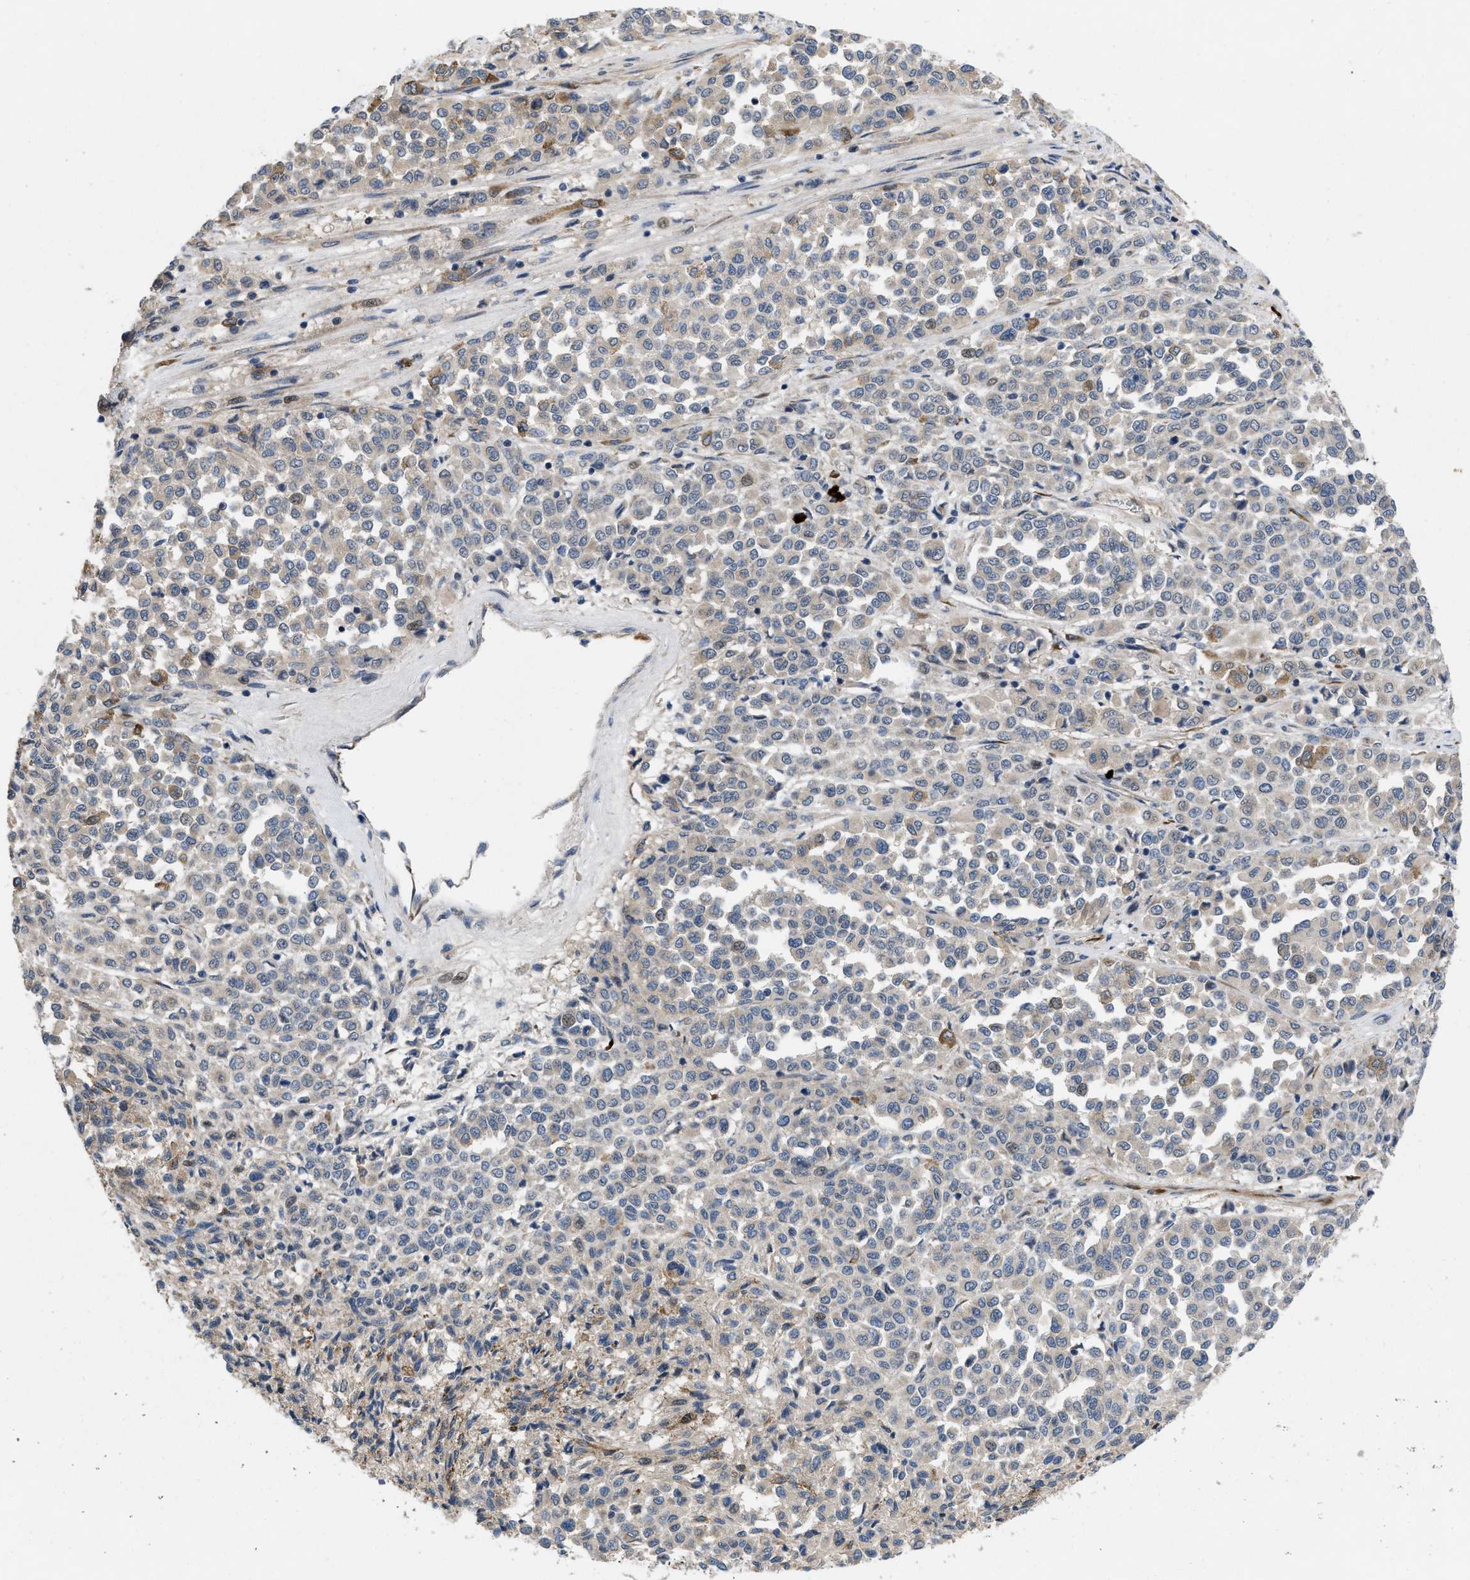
{"staining": {"intensity": "moderate", "quantity": "<25%", "location": "cytoplasmic/membranous,nuclear"}, "tissue": "melanoma", "cell_type": "Tumor cells", "image_type": "cancer", "snomed": [{"axis": "morphology", "description": "Malignant melanoma, Metastatic site"}, {"axis": "topography", "description": "Pancreas"}], "caption": "Moderate cytoplasmic/membranous and nuclear positivity is identified in about <25% of tumor cells in melanoma. (IHC, brightfield microscopy, high magnification).", "gene": "HSPA12B", "patient": {"sex": "female", "age": 30}}